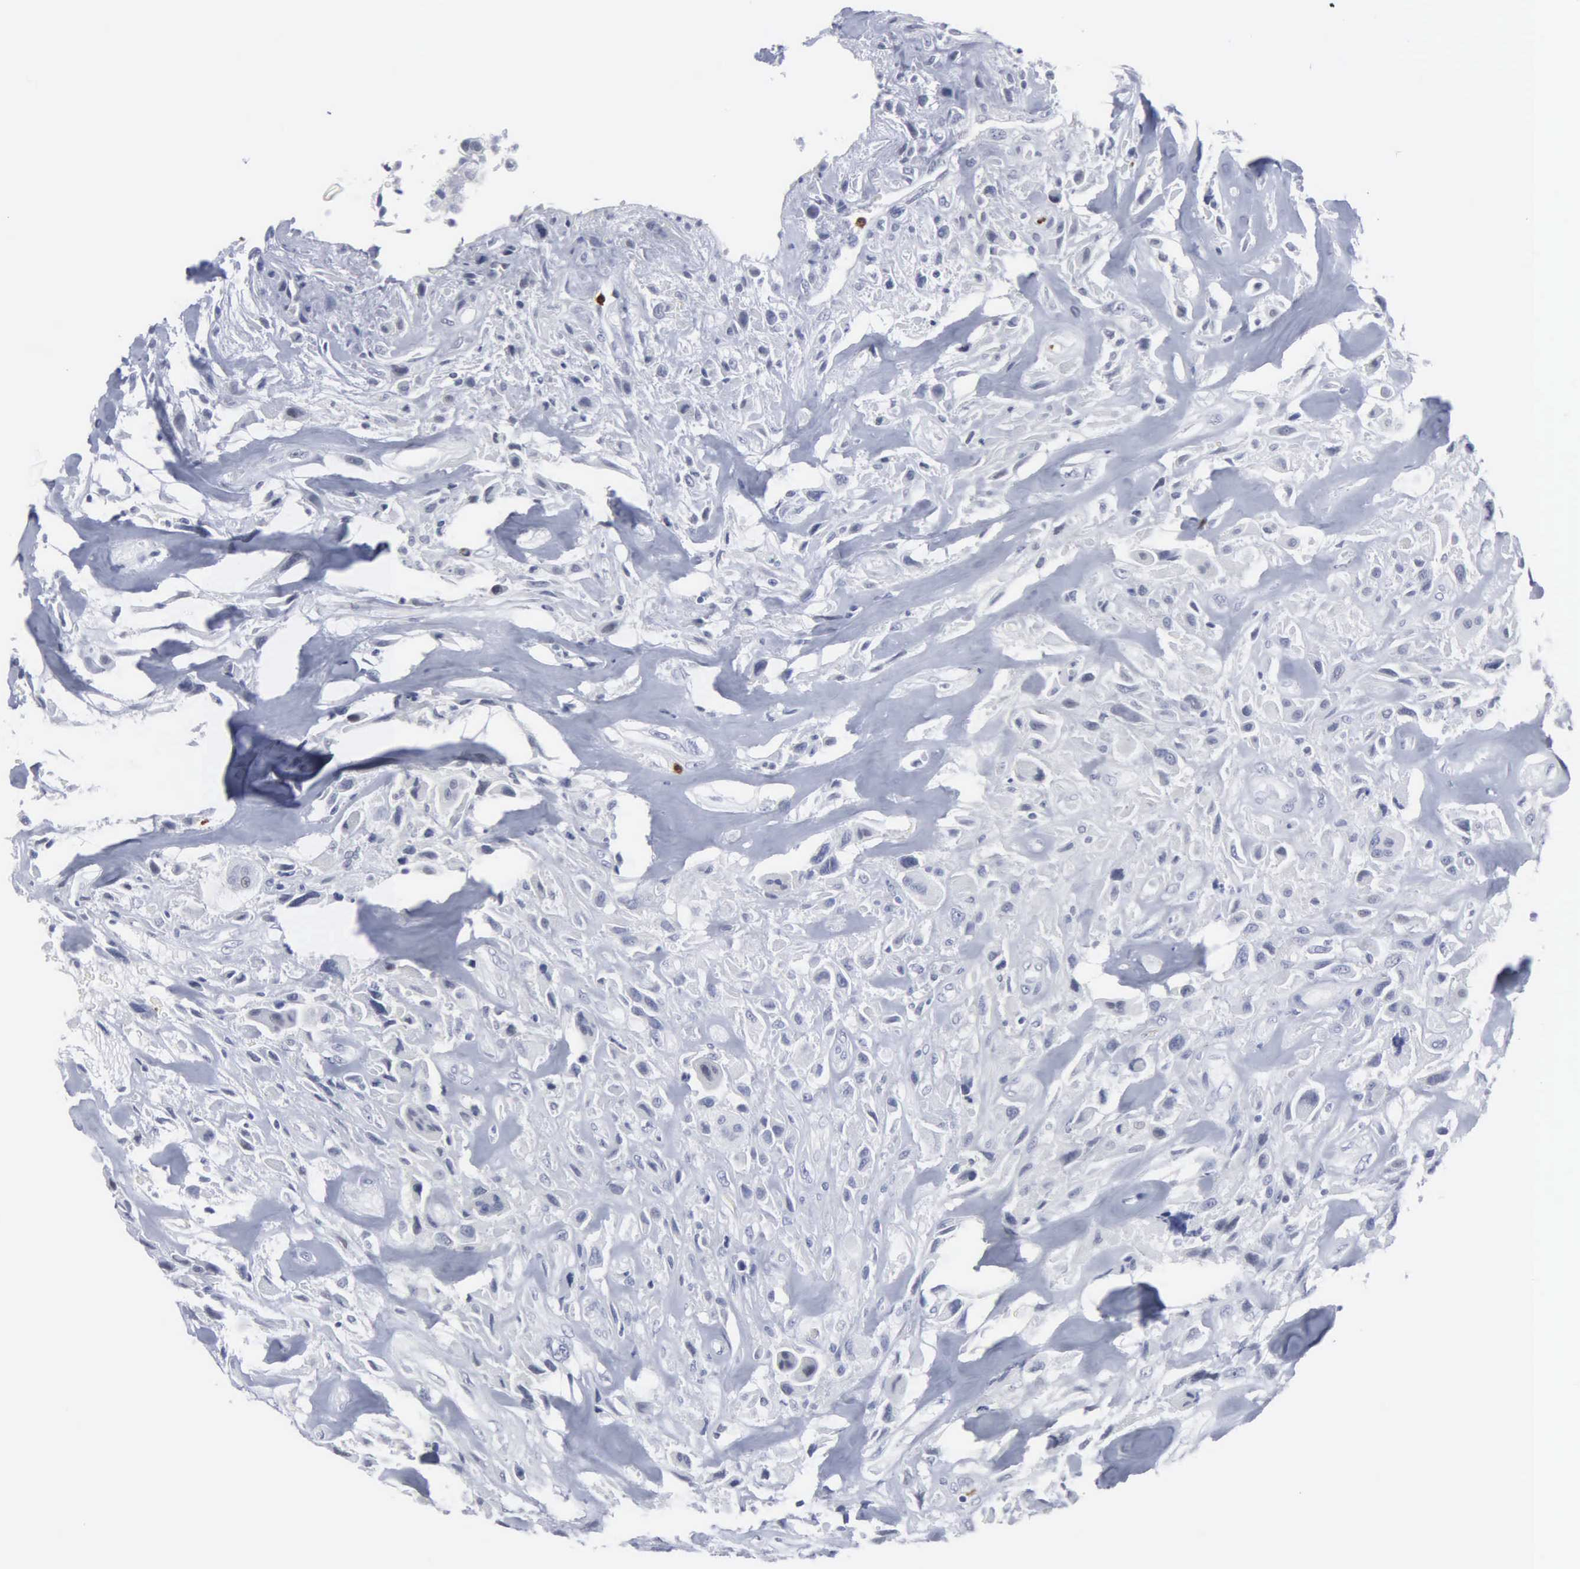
{"staining": {"intensity": "negative", "quantity": "none", "location": "none"}, "tissue": "breast cancer", "cell_type": "Tumor cells", "image_type": "cancer", "snomed": [{"axis": "morphology", "description": "Neoplasm, malignant, NOS"}, {"axis": "topography", "description": "Breast"}], "caption": "Breast cancer (neoplasm (malignant)) stained for a protein using IHC shows no positivity tumor cells.", "gene": "SPIN3", "patient": {"sex": "female", "age": 50}}